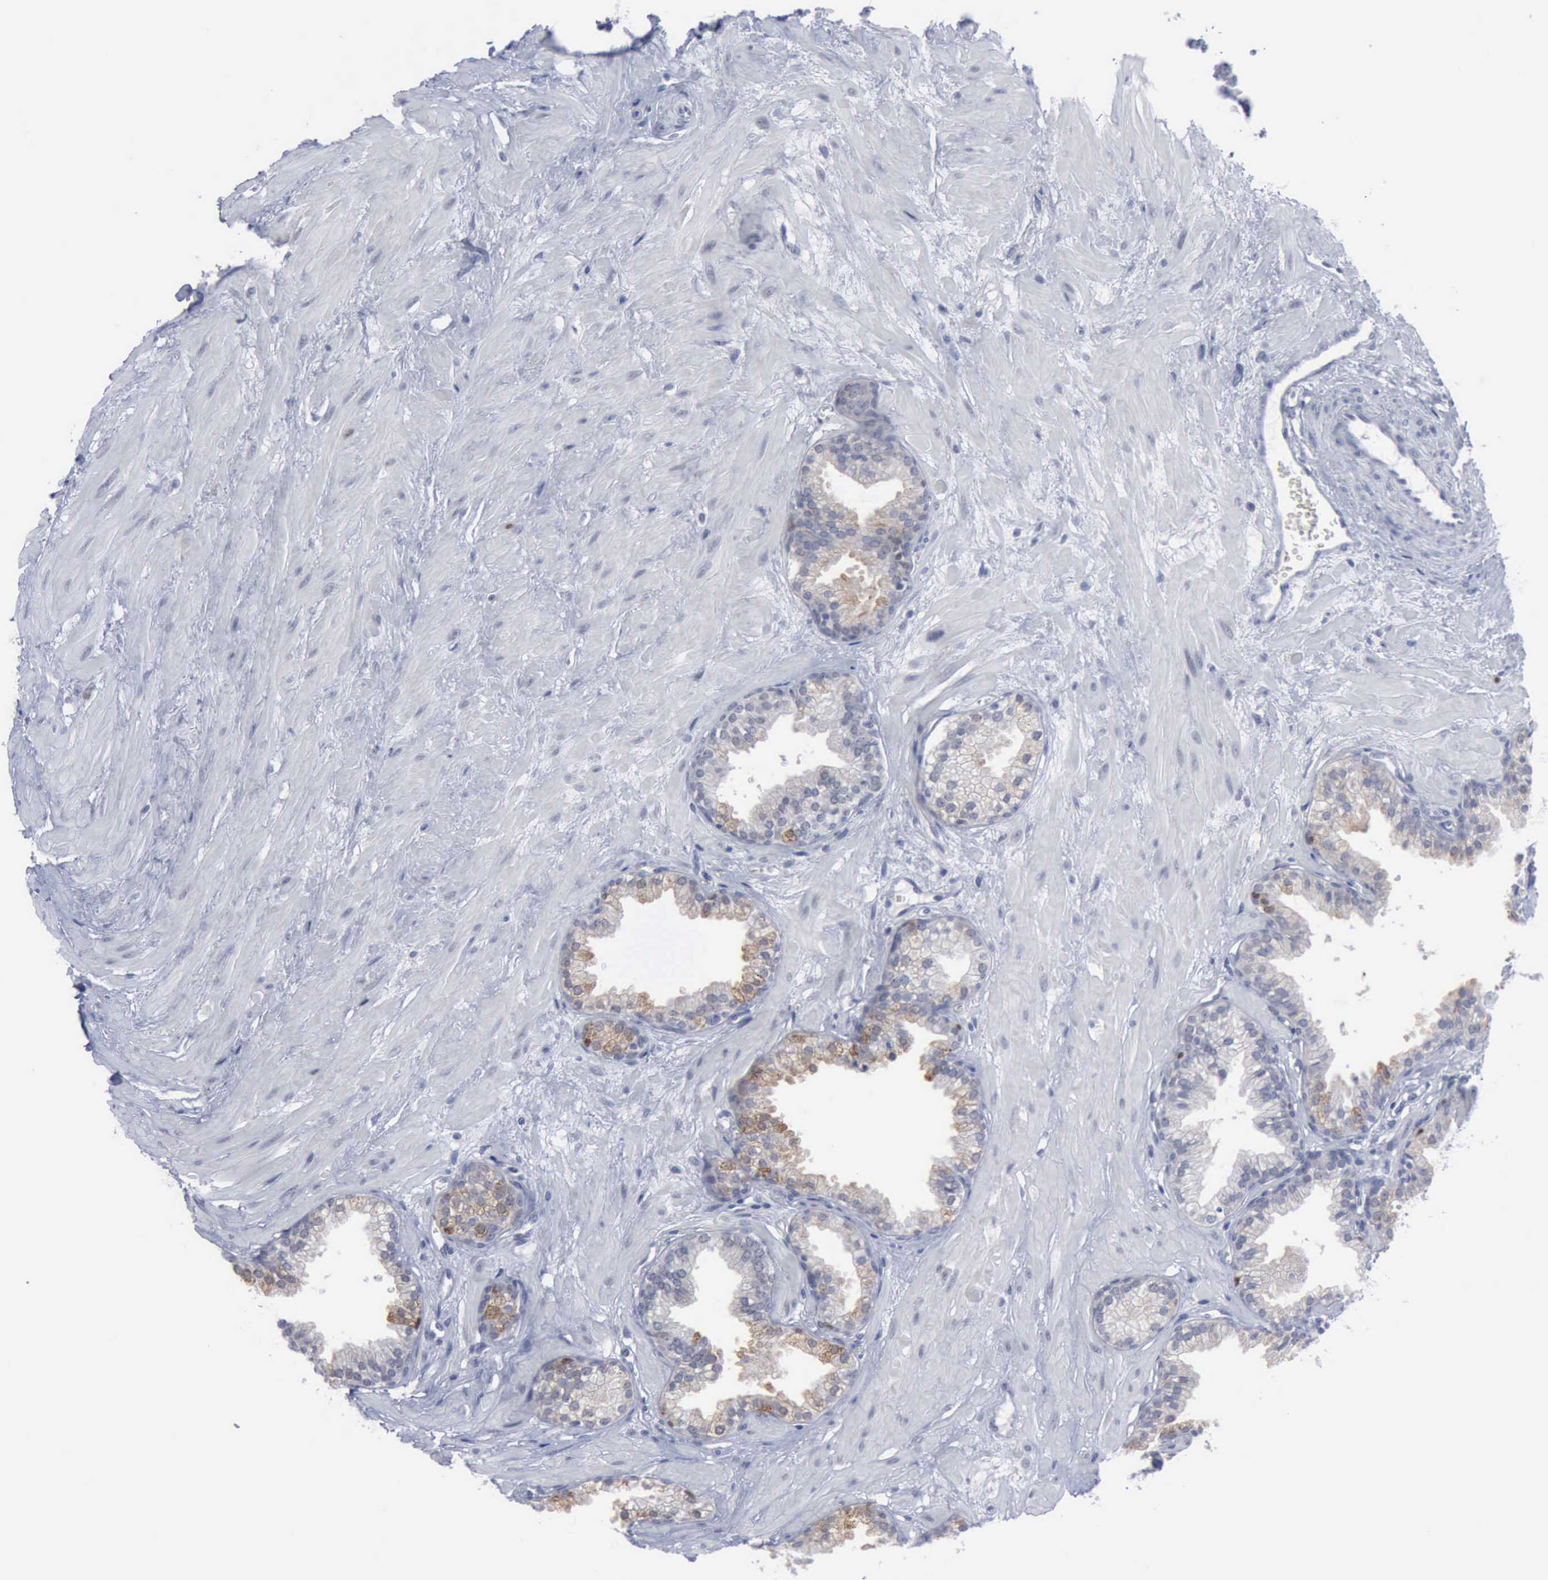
{"staining": {"intensity": "moderate", "quantity": "<25%", "location": "nuclear"}, "tissue": "prostate", "cell_type": "Glandular cells", "image_type": "normal", "snomed": [{"axis": "morphology", "description": "Normal tissue, NOS"}, {"axis": "topography", "description": "Prostate"}], "caption": "Immunohistochemistry (IHC) of unremarkable prostate reveals low levels of moderate nuclear positivity in approximately <25% of glandular cells. (DAB (3,3'-diaminobenzidine) = brown stain, brightfield microscopy at high magnification).", "gene": "MCM5", "patient": {"sex": "male", "age": 64}}